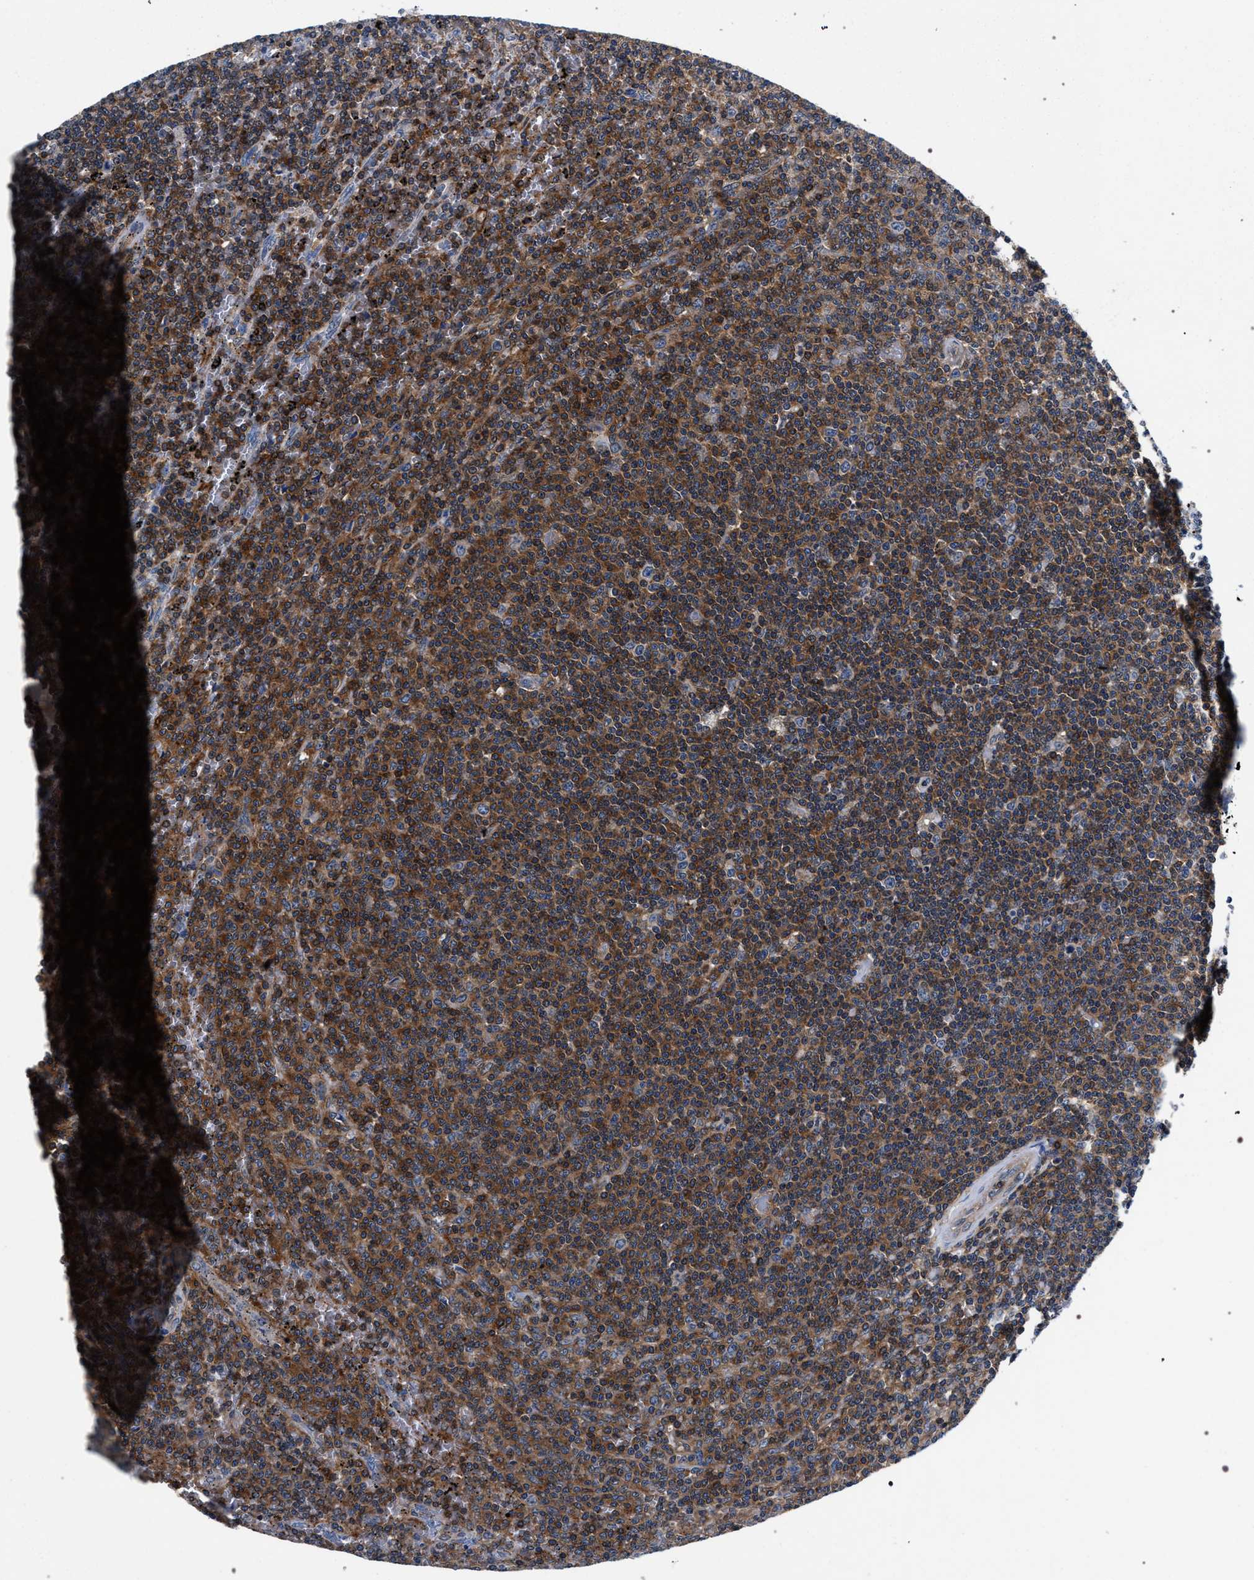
{"staining": {"intensity": "moderate", "quantity": "<25%", "location": "cytoplasmic/membranous"}, "tissue": "lymphoma", "cell_type": "Tumor cells", "image_type": "cancer", "snomed": [{"axis": "morphology", "description": "Malignant lymphoma, non-Hodgkin's type, Low grade"}, {"axis": "topography", "description": "Spleen"}], "caption": "Tumor cells display moderate cytoplasmic/membranous expression in approximately <25% of cells in lymphoma. The staining was performed using DAB, with brown indicating positive protein expression. Nuclei are stained blue with hematoxylin.", "gene": "LASP1", "patient": {"sex": "female", "age": 50}}